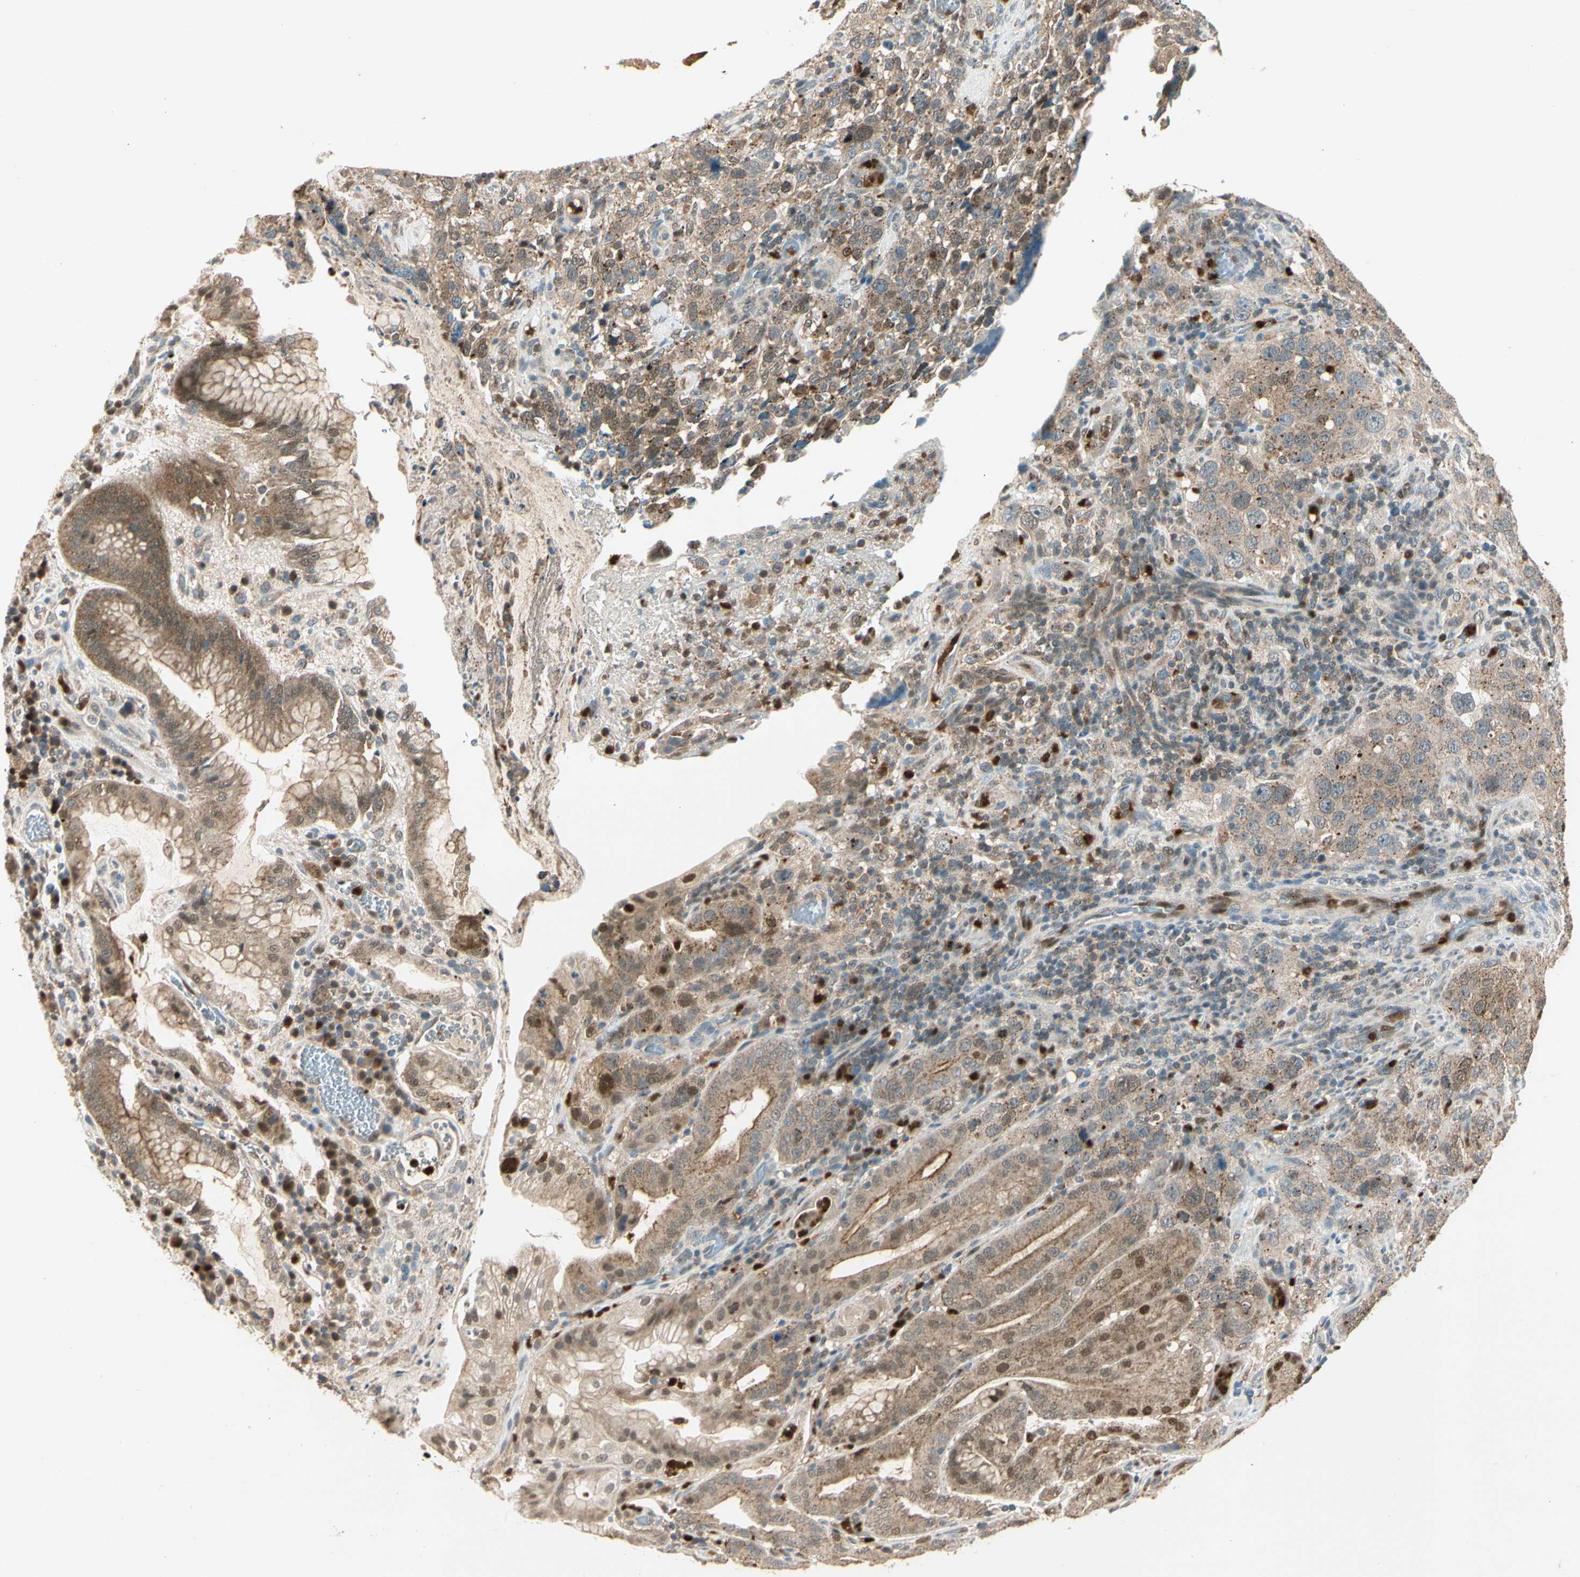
{"staining": {"intensity": "moderate", "quantity": ">75%", "location": "cytoplasmic/membranous,nuclear"}, "tissue": "stomach cancer", "cell_type": "Tumor cells", "image_type": "cancer", "snomed": [{"axis": "morphology", "description": "Normal tissue, NOS"}, {"axis": "morphology", "description": "Adenocarcinoma, NOS"}, {"axis": "topography", "description": "Stomach"}], "caption": "High-magnification brightfield microscopy of adenocarcinoma (stomach) stained with DAB (3,3'-diaminobenzidine) (brown) and counterstained with hematoxylin (blue). tumor cells exhibit moderate cytoplasmic/membranous and nuclear staining is present in approximately>75% of cells.", "gene": "LTA4H", "patient": {"sex": "male", "age": 48}}